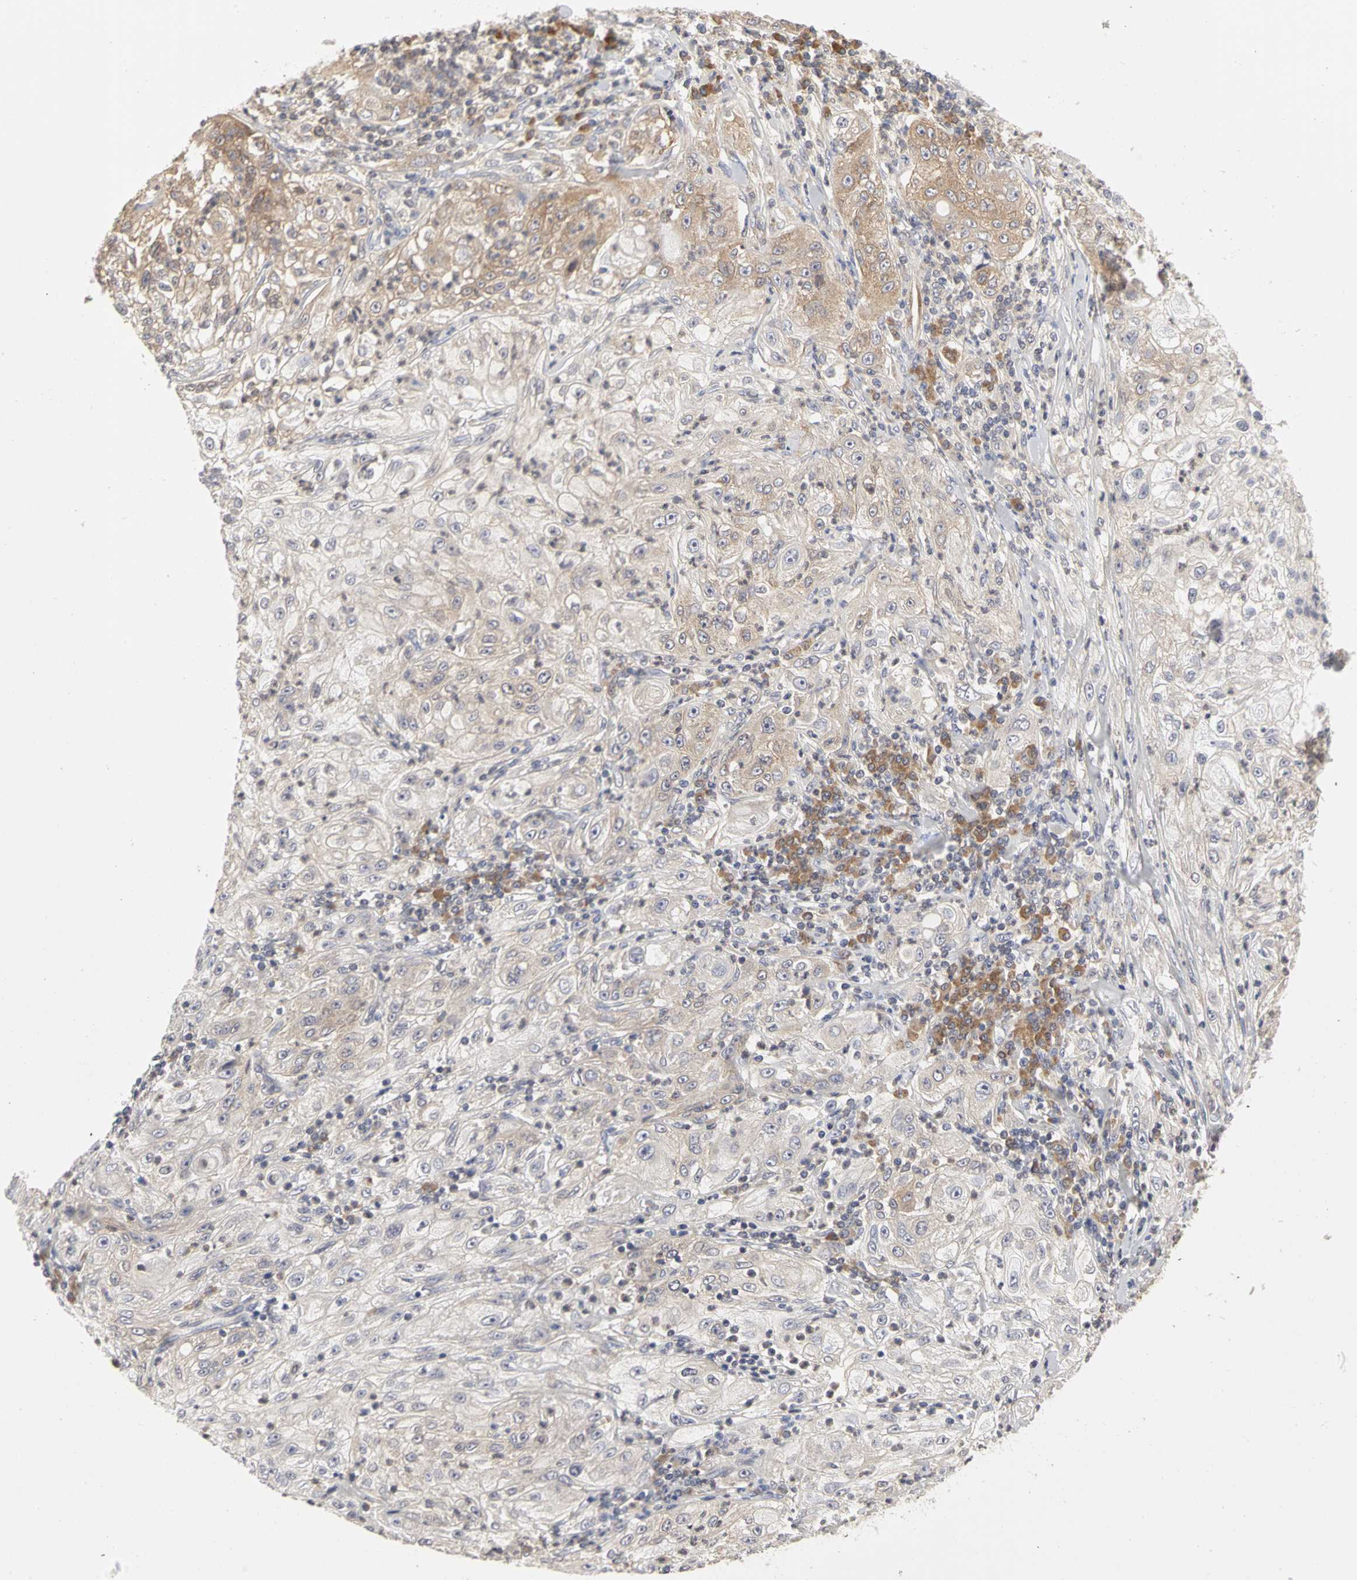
{"staining": {"intensity": "moderate", "quantity": "25%-75%", "location": "cytoplasmic/membranous"}, "tissue": "lung cancer", "cell_type": "Tumor cells", "image_type": "cancer", "snomed": [{"axis": "morphology", "description": "Inflammation, NOS"}, {"axis": "morphology", "description": "Squamous cell carcinoma, NOS"}, {"axis": "topography", "description": "Lymph node"}, {"axis": "topography", "description": "Soft tissue"}, {"axis": "topography", "description": "Lung"}], "caption": "Tumor cells reveal medium levels of moderate cytoplasmic/membranous expression in approximately 25%-75% of cells in lung cancer.", "gene": "IRAK1", "patient": {"sex": "male", "age": 66}}